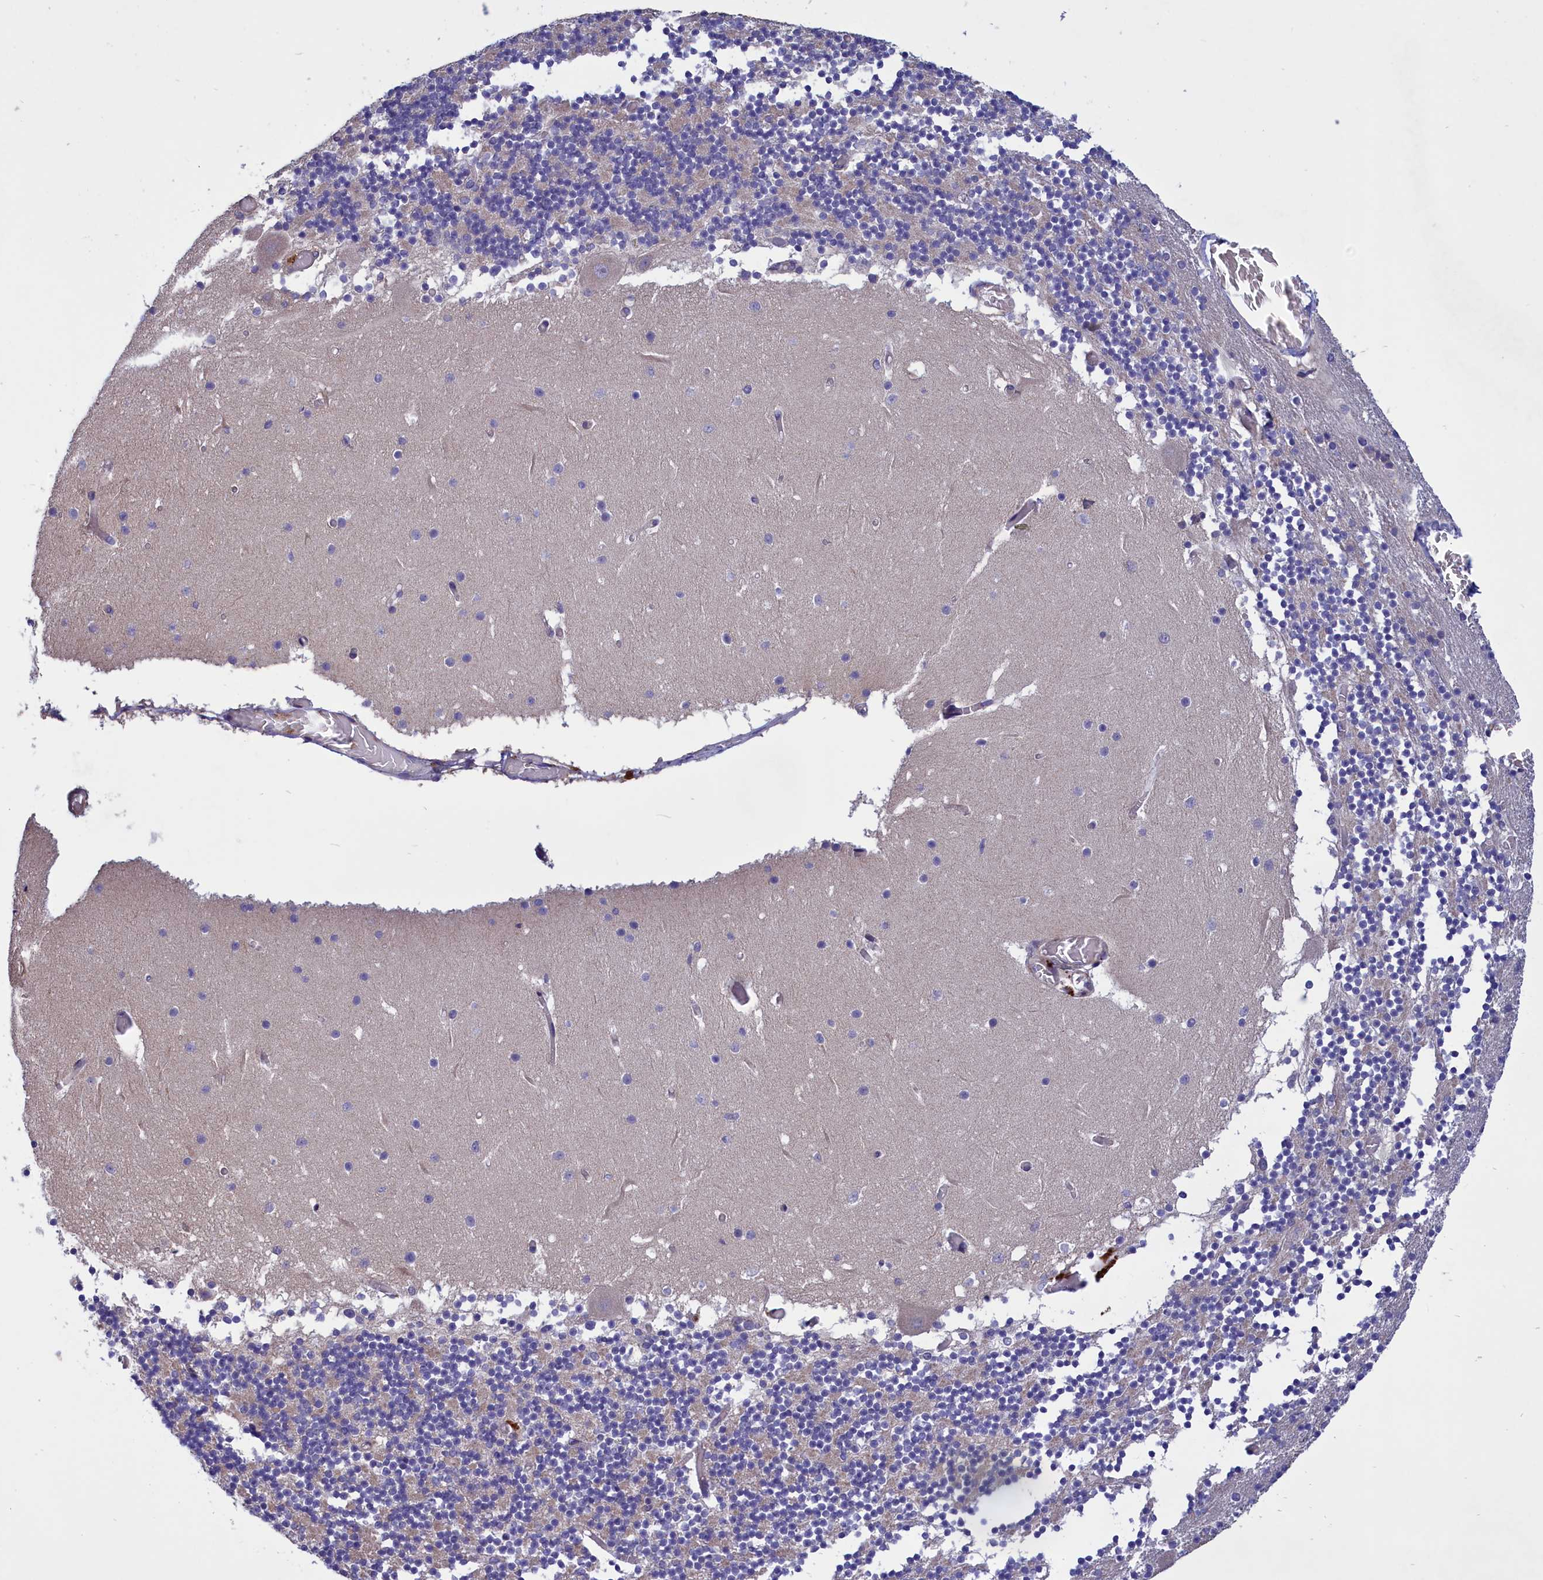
{"staining": {"intensity": "negative", "quantity": "none", "location": "none"}, "tissue": "cerebellum", "cell_type": "Cells in granular layer", "image_type": "normal", "snomed": [{"axis": "morphology", "description": "Normal tissue, NOS"}, {"axis": "topography", "description": "Cerebellum"}], "caption": "Immunohistochemistry of benign human cerebellum reveals no staining in cells in granular layer. (DAB (3,3'-diaminobenzidine) IHC, high magnification).", "gene": "AMDHD2", "patient": {"sex": "female", "age": 28}}